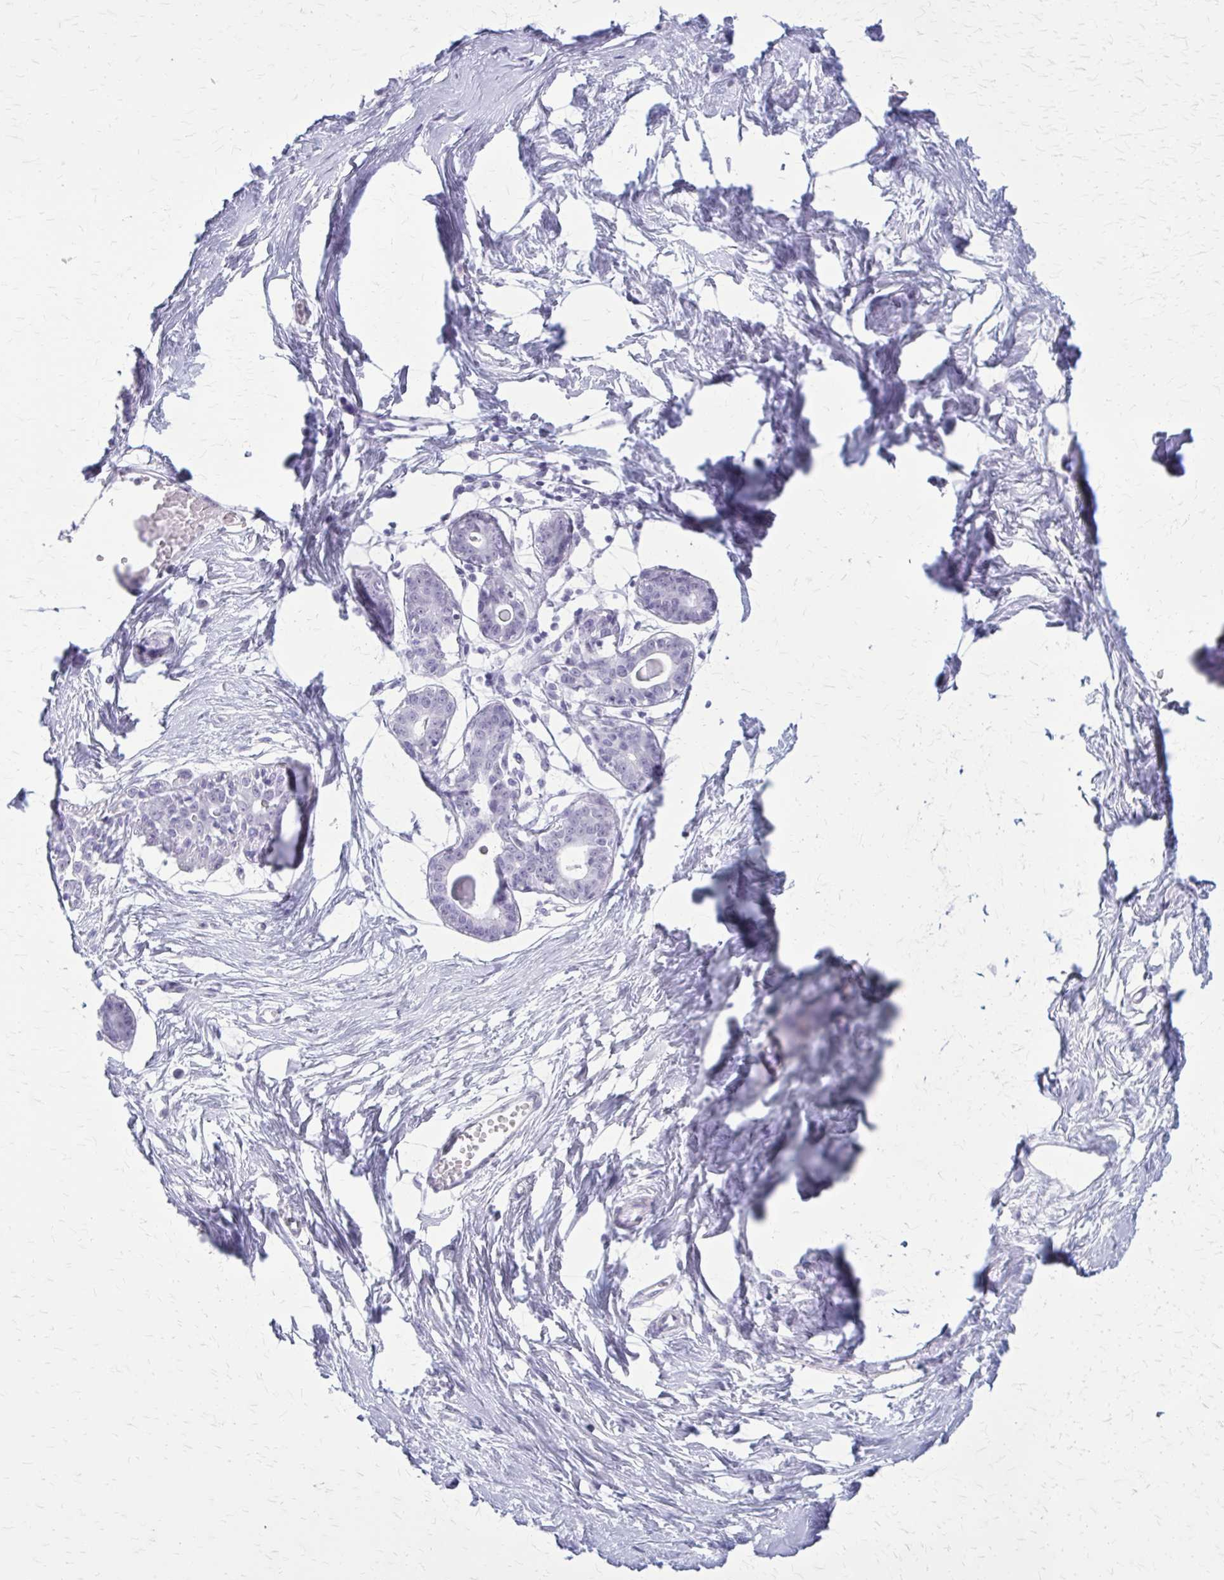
{"staining": {"intensity": "negative", "quantity": "none", "location": "none"}, "tissue": "breast", "cell_type": "Adipocytes", "image_type": "normal", "snomed": [{"axis": "morphology", "description": "Normal tissue, NOS"}, {"axis": "topography", "description": "Breast"}], "caption": "IHC histopathology image of benign human breast stained for a protein (brown), which demonstrates no positivity in adipocytes. The staining was performed using DAB to visualize the protein expression in brown, while the nuclei were stained in blue with hematoxylin (Magnification: 20x).", "gene": "GAD1", "patient": {"sex": "female", "age": 45}}